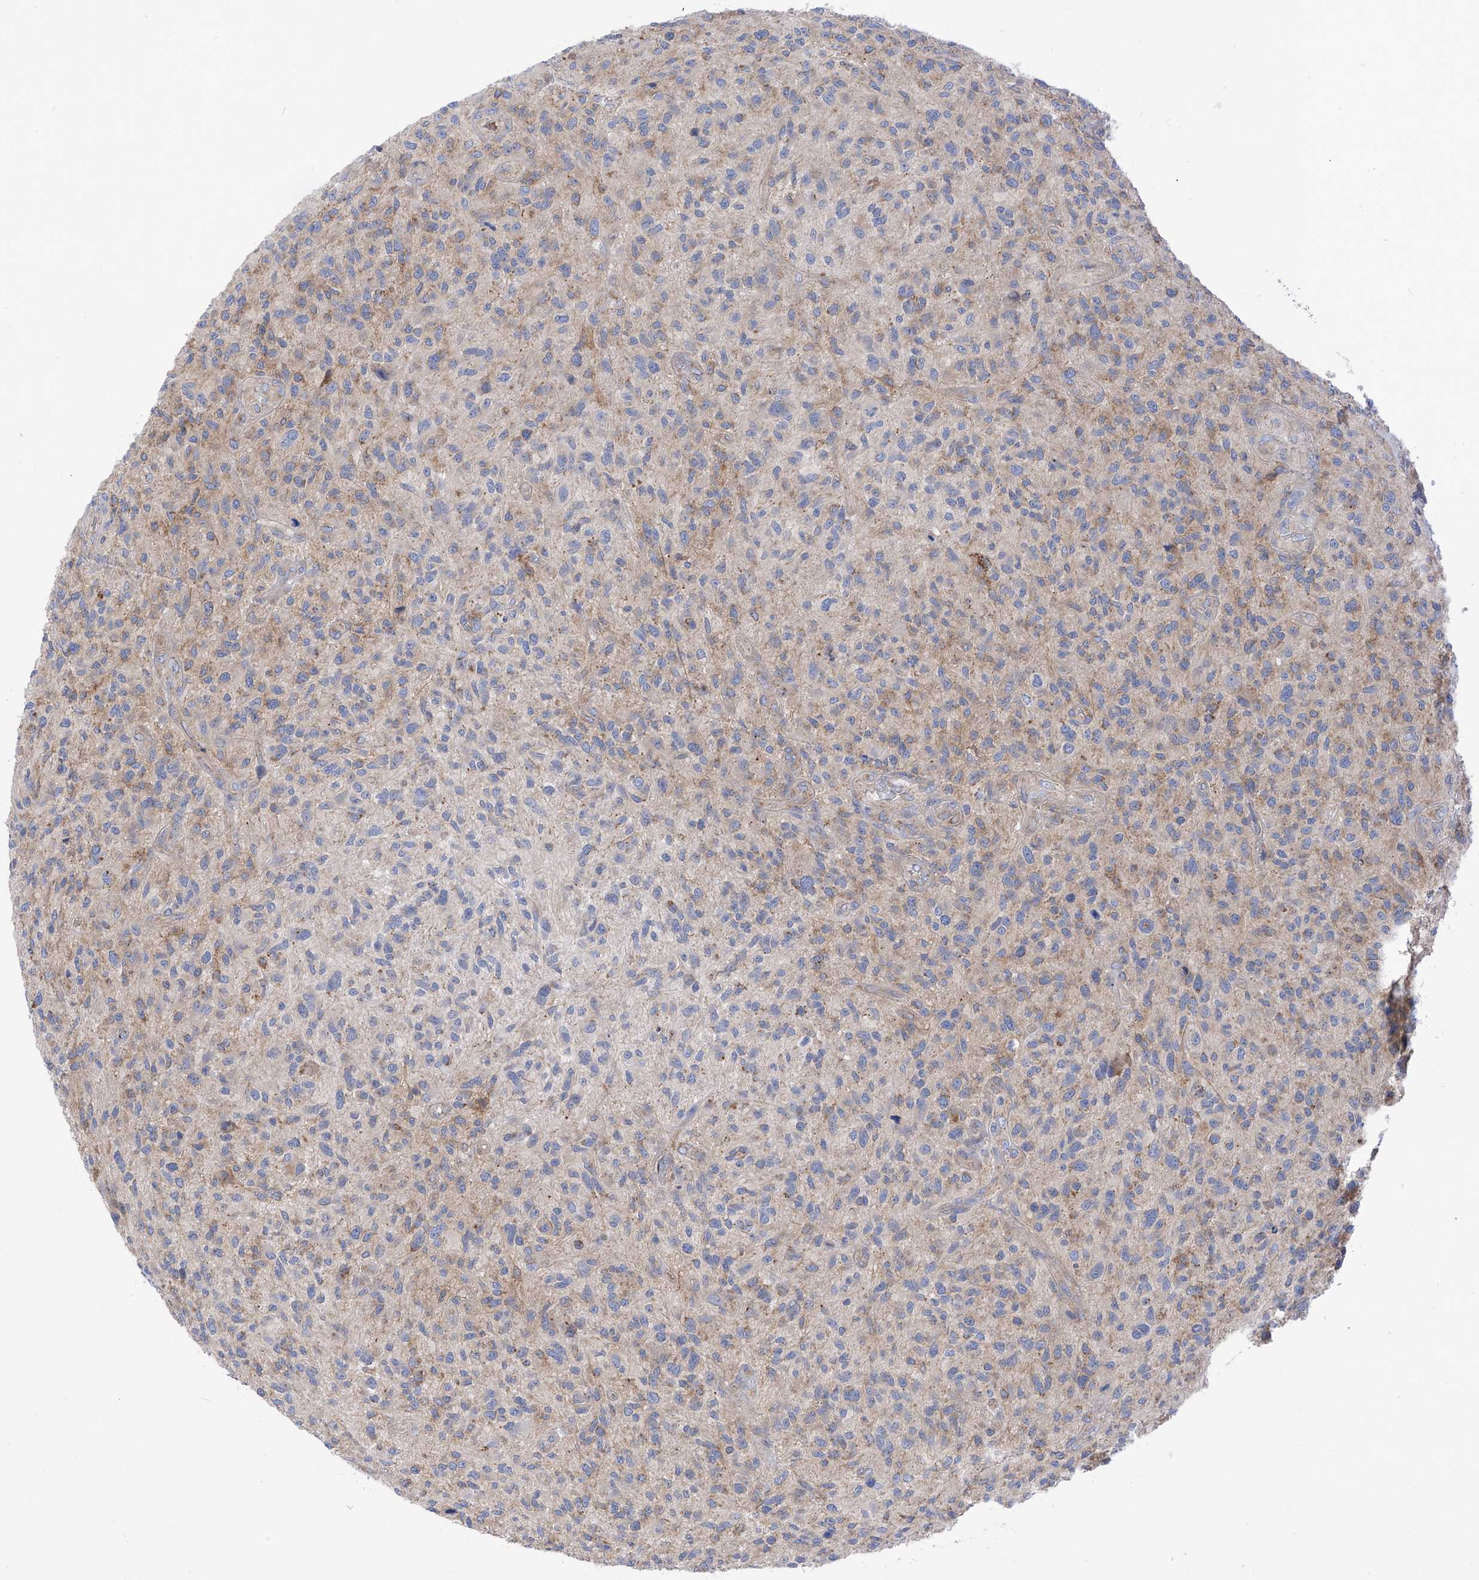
{"staining": {"intensity": "weak", "quantity": "25%-75%", "location": "cytoplasmic/membranous"}, "tissue": "glioma", "cell_type": "Tumor cells", "image_type": "cancer", "snomed": [{"axis": "morphology", "description": "Glioma, malignant, High grade"}, {"axis": "topography", "description": "Brain"}], "caption": "This micrograph exhibits high-grade glioma (malignant) stained with immunohistochemistry to label a protein in brown. The cytoplasmic/membranous of tumor cells show weak positivity for the protein. Nuclei are counter-stained blue.", "gene": "P2RX7", "patient": {"sex": "male", "age": 47}}